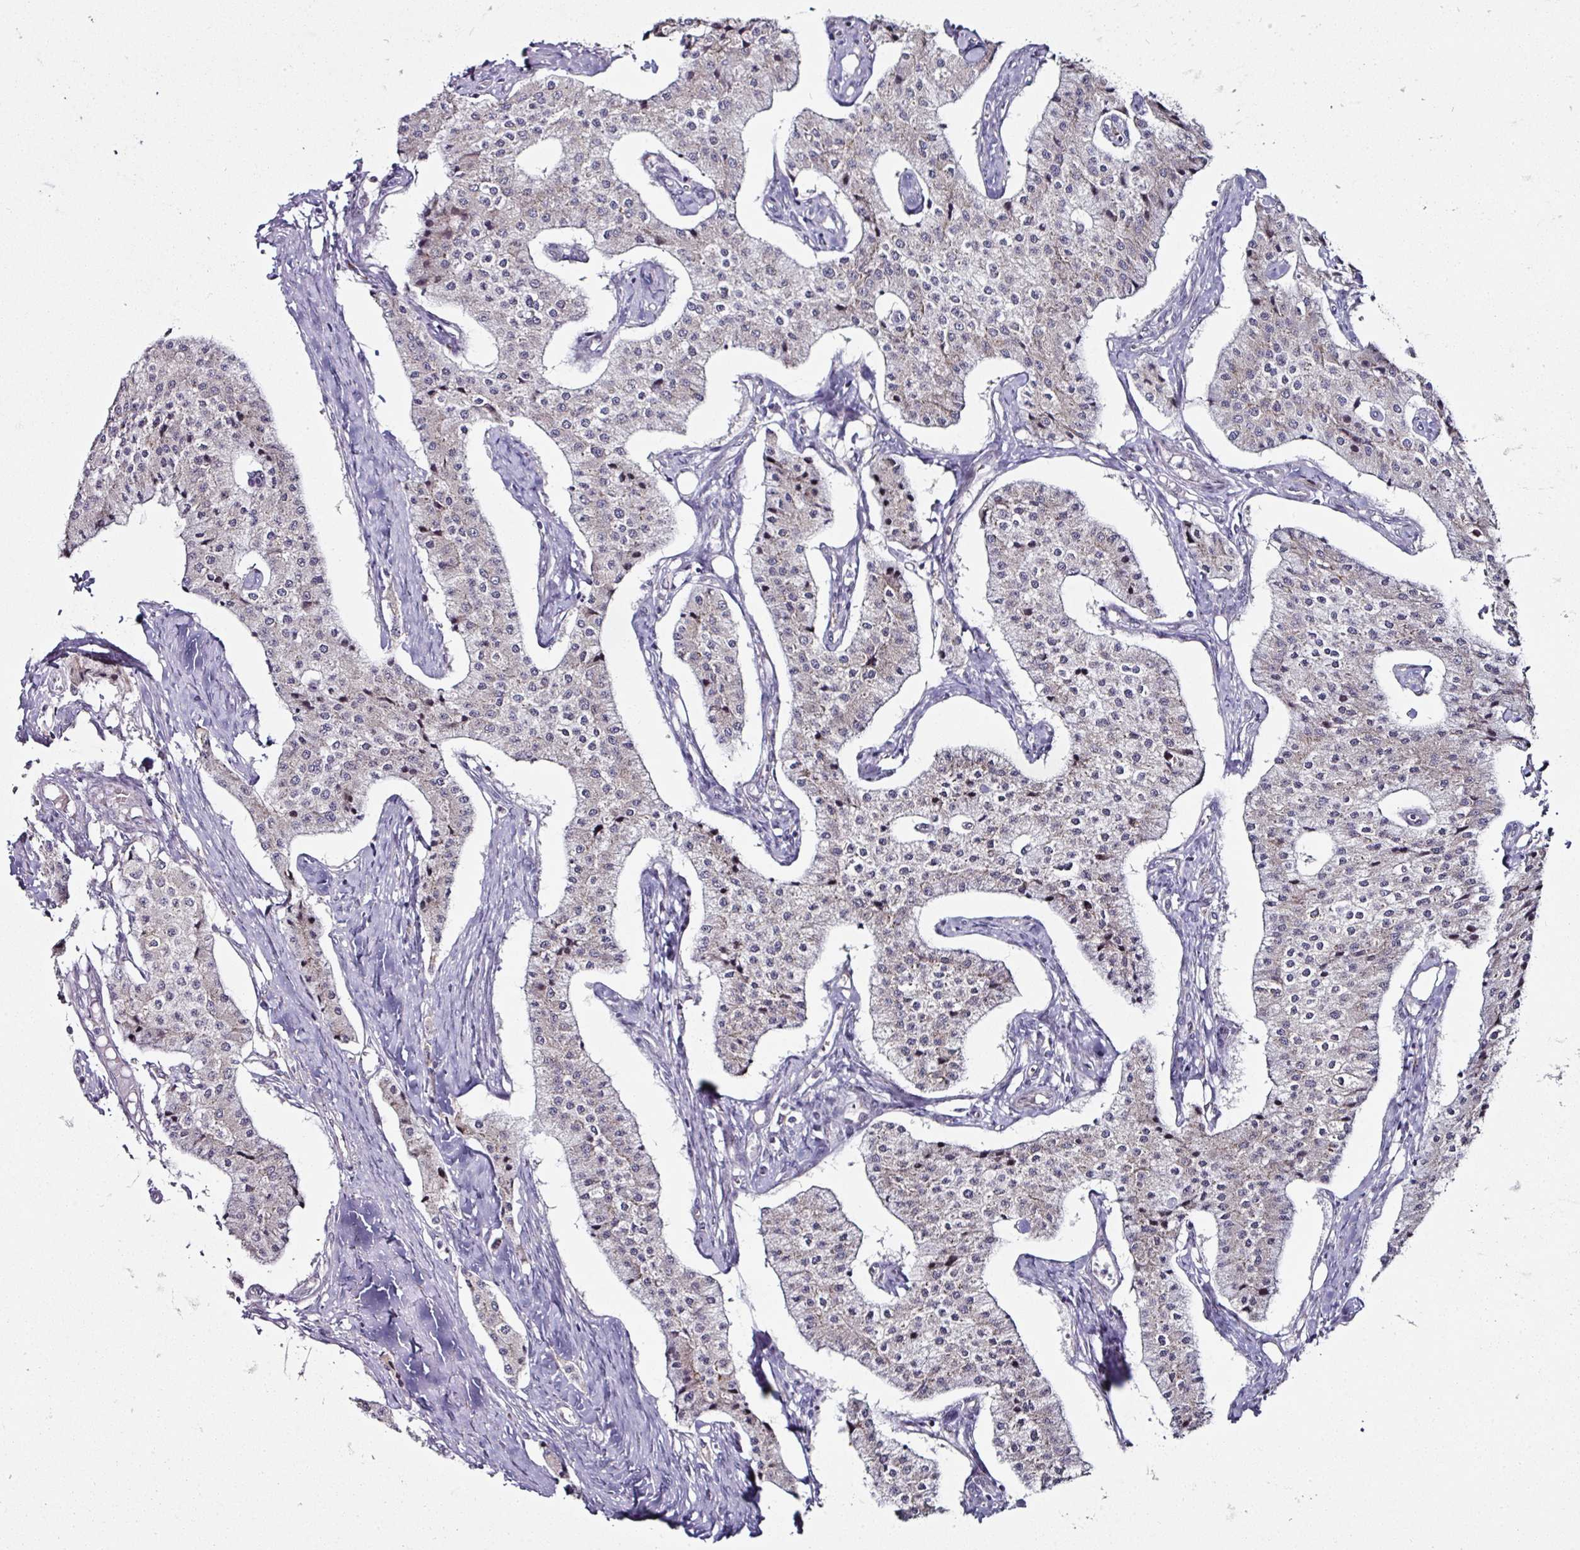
{"staining": {"intensity": "negative", "quantity": "none", "location": "none"}, "tissue": "carcinoid", "cell_type": "Tumor cells", "image_type": "cancer", "snomed": [{"axis": "morphology", "description": "Carcinoid, malignant, NOS"}, {"axis": "topography", "description": "Colon"}], "caption": "A histopathology image of carcinoid stained for a protein reveals no brown staining in tumor cells. The staining is performed using DAB brown chromogen with nuclei counter-stained in using hematoxylin.", "gene": "APOLD1", "patient": {"sex": "female", "age": 52}}